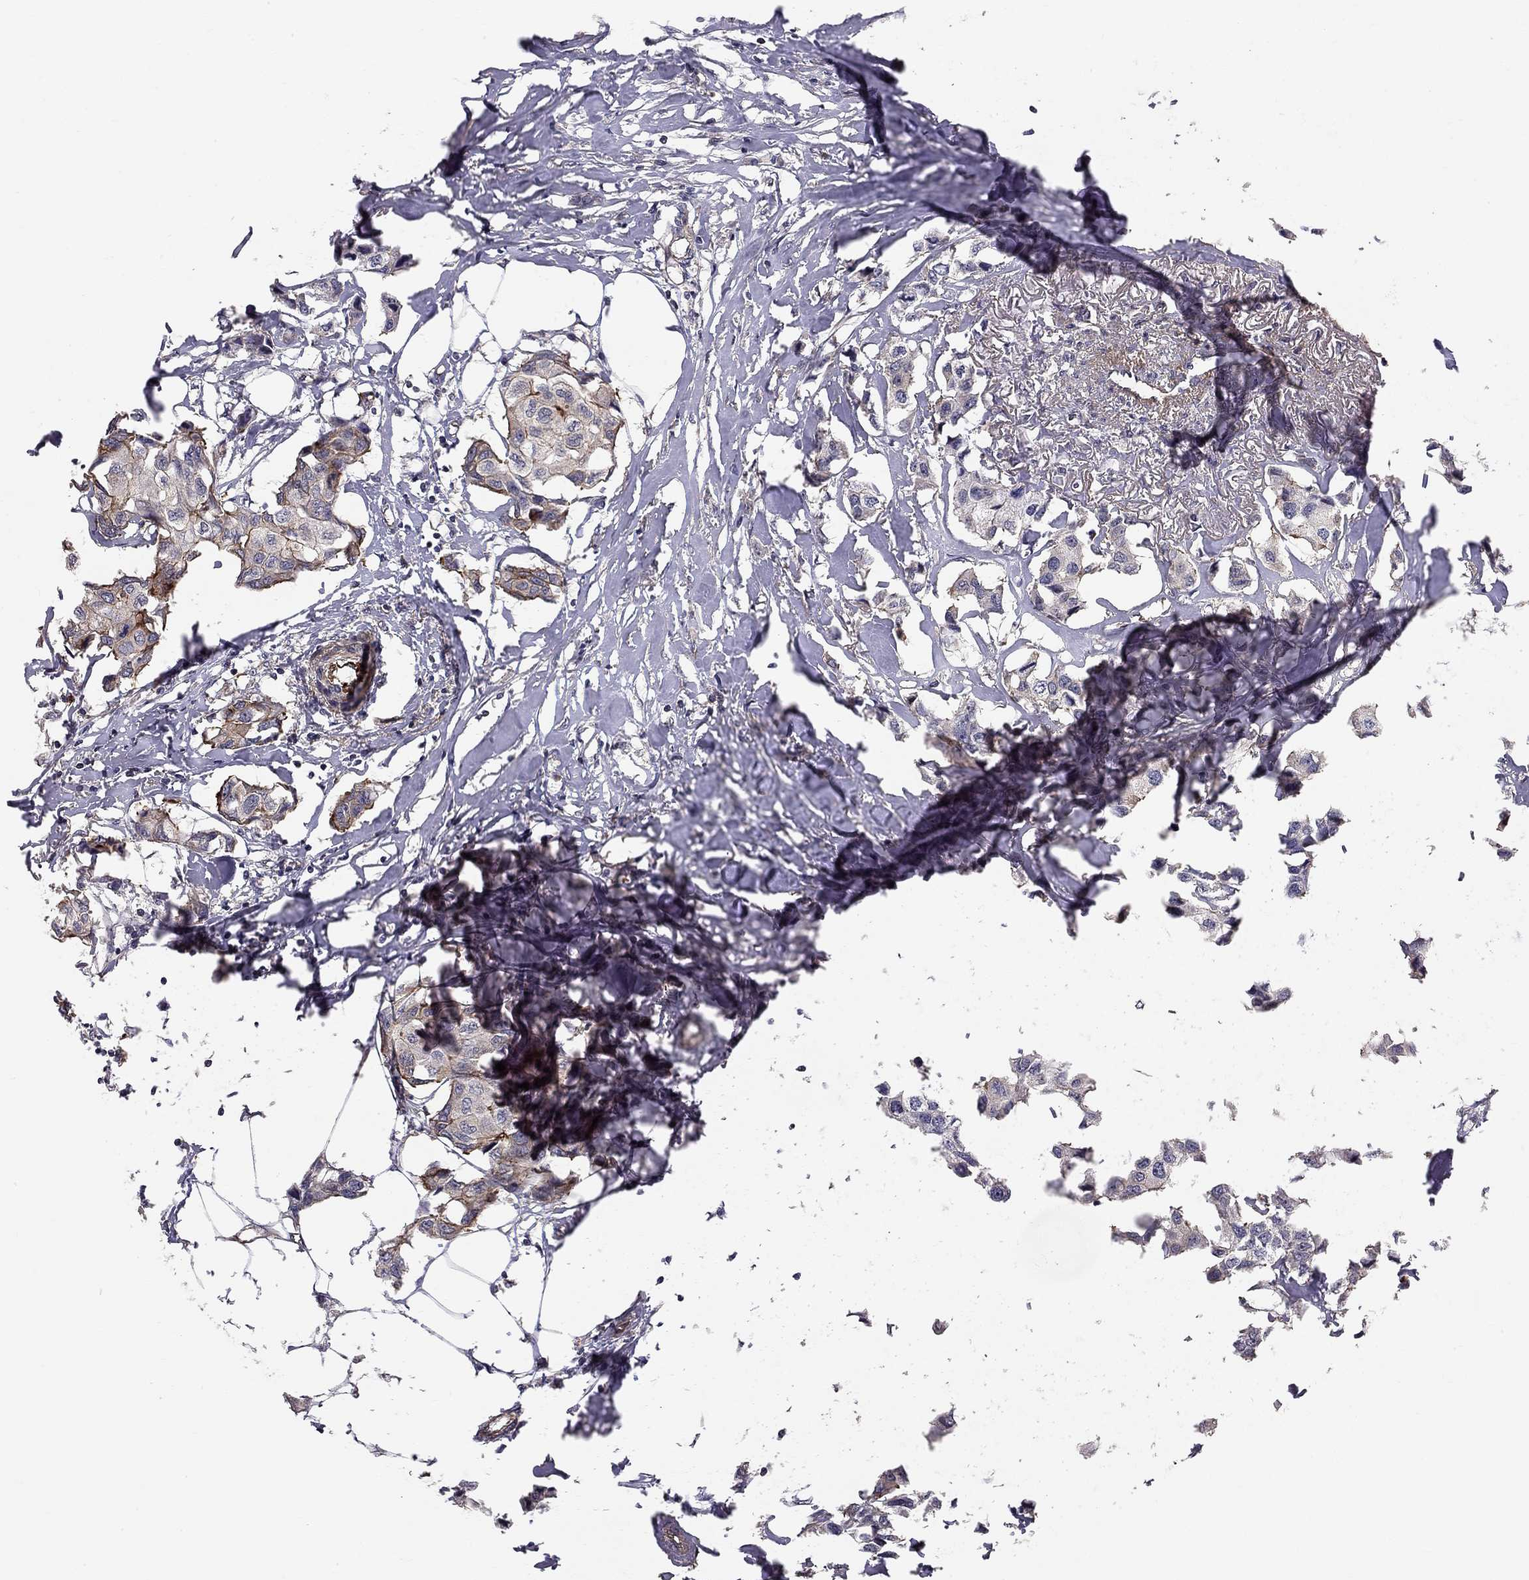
{"staining": {"intensity": "moderate", "quantity": "<25%", "location": "cytoplasmic/membranous"}, "tissue": "breast cancer", "cell_type": "Tumor cells", "image_type": "cancer", "snomed": [{"axis": "morphology", "description": "Duct carcinoma"}, {"axis": "topography", "description": "Breast"}], "caption": "Protein analysis of breast cancer tissue exhibits moderate cytoplasmic/membranous expression in approximately <25% of tumor cells. The staining was performed using DAB, with brown indicating positive protein expression. Nuclei are stained blue with hematoxylin.", "gene": "GJB4", "patient": {"sex": "female", "age": 80}}